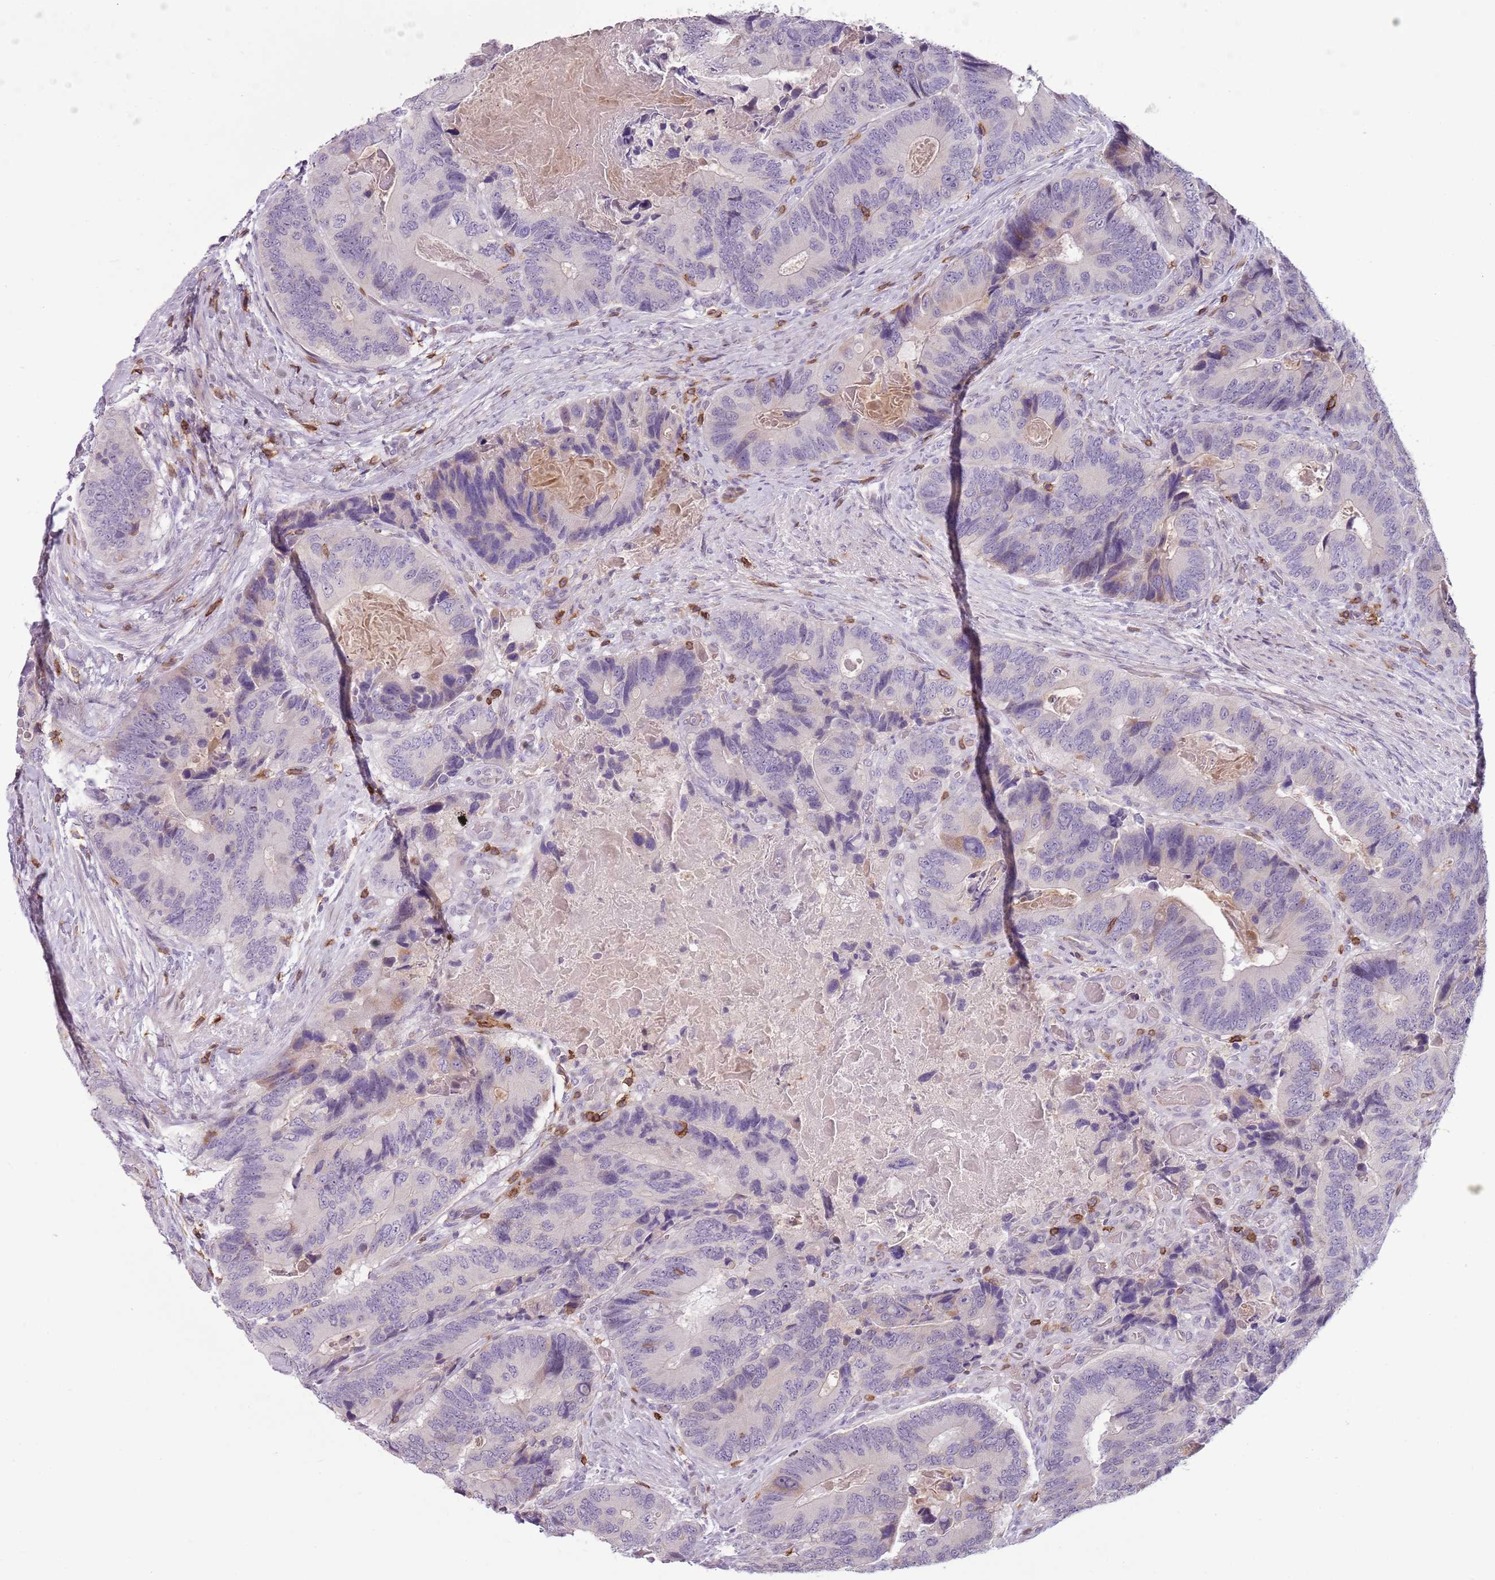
{"staining": {"intensity": "negative", "quantity": "none", "location": "none"}, "tissue": "colorectal cancer", "cell_type": "Tumor cells", "image_type": "cancer", "snomed": [{"axis": "morphology", "description": "Adenocarcinoma, NOS"}, {"axis": "topography", "description": "Colon"}], "caption": "This is an IHC image of human colorectal adenocarcinoma. There is no positivity in tumor cells.", "gene": "ZNF583", "patient": {"sex": "male", "age": 84}}